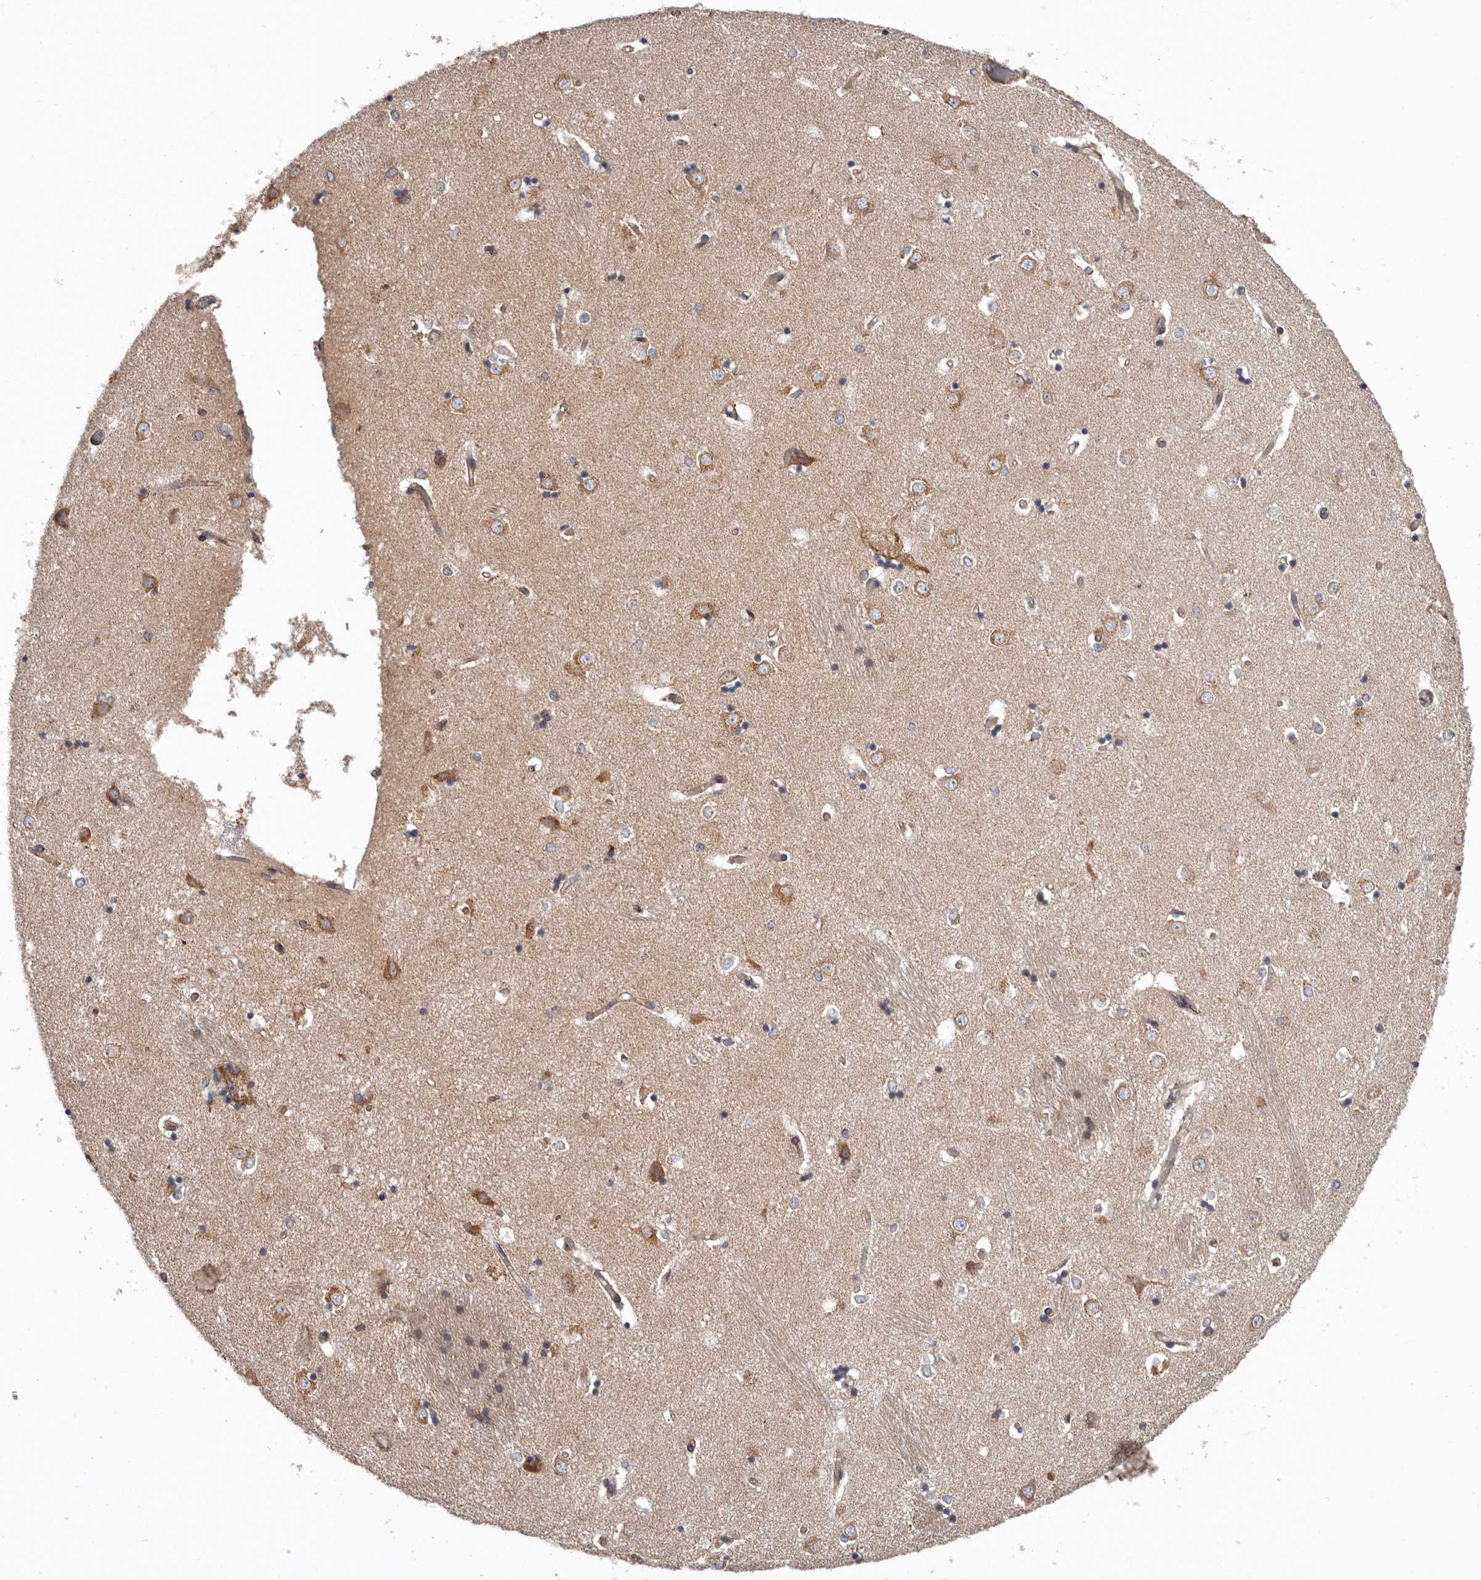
{"staining": {"intensity": "moderate", "quantity": "<25%", "location": "cytoplasmic/membranous"}, "tissue": "caudate", "cell_type": "Glial cells", "image_type": "normal", "snomed": [{"axis": "morphology", "description": "Normal tissue, NOS"}, {"axis": "topography", "description": "Lateral ventricle wall"}], "caption": "Immunohistochemistry (IHC) micrograph of benign caudate: human caudate stained using IHC reveals low levels of moderate protein expression localized specifically in the cytoplasmic/membranous of glial cells, appearing as a cytoplasmic/membranous brown color.", "gene": "TMUB1", "patient": {"sex": "male", "age": 45}}